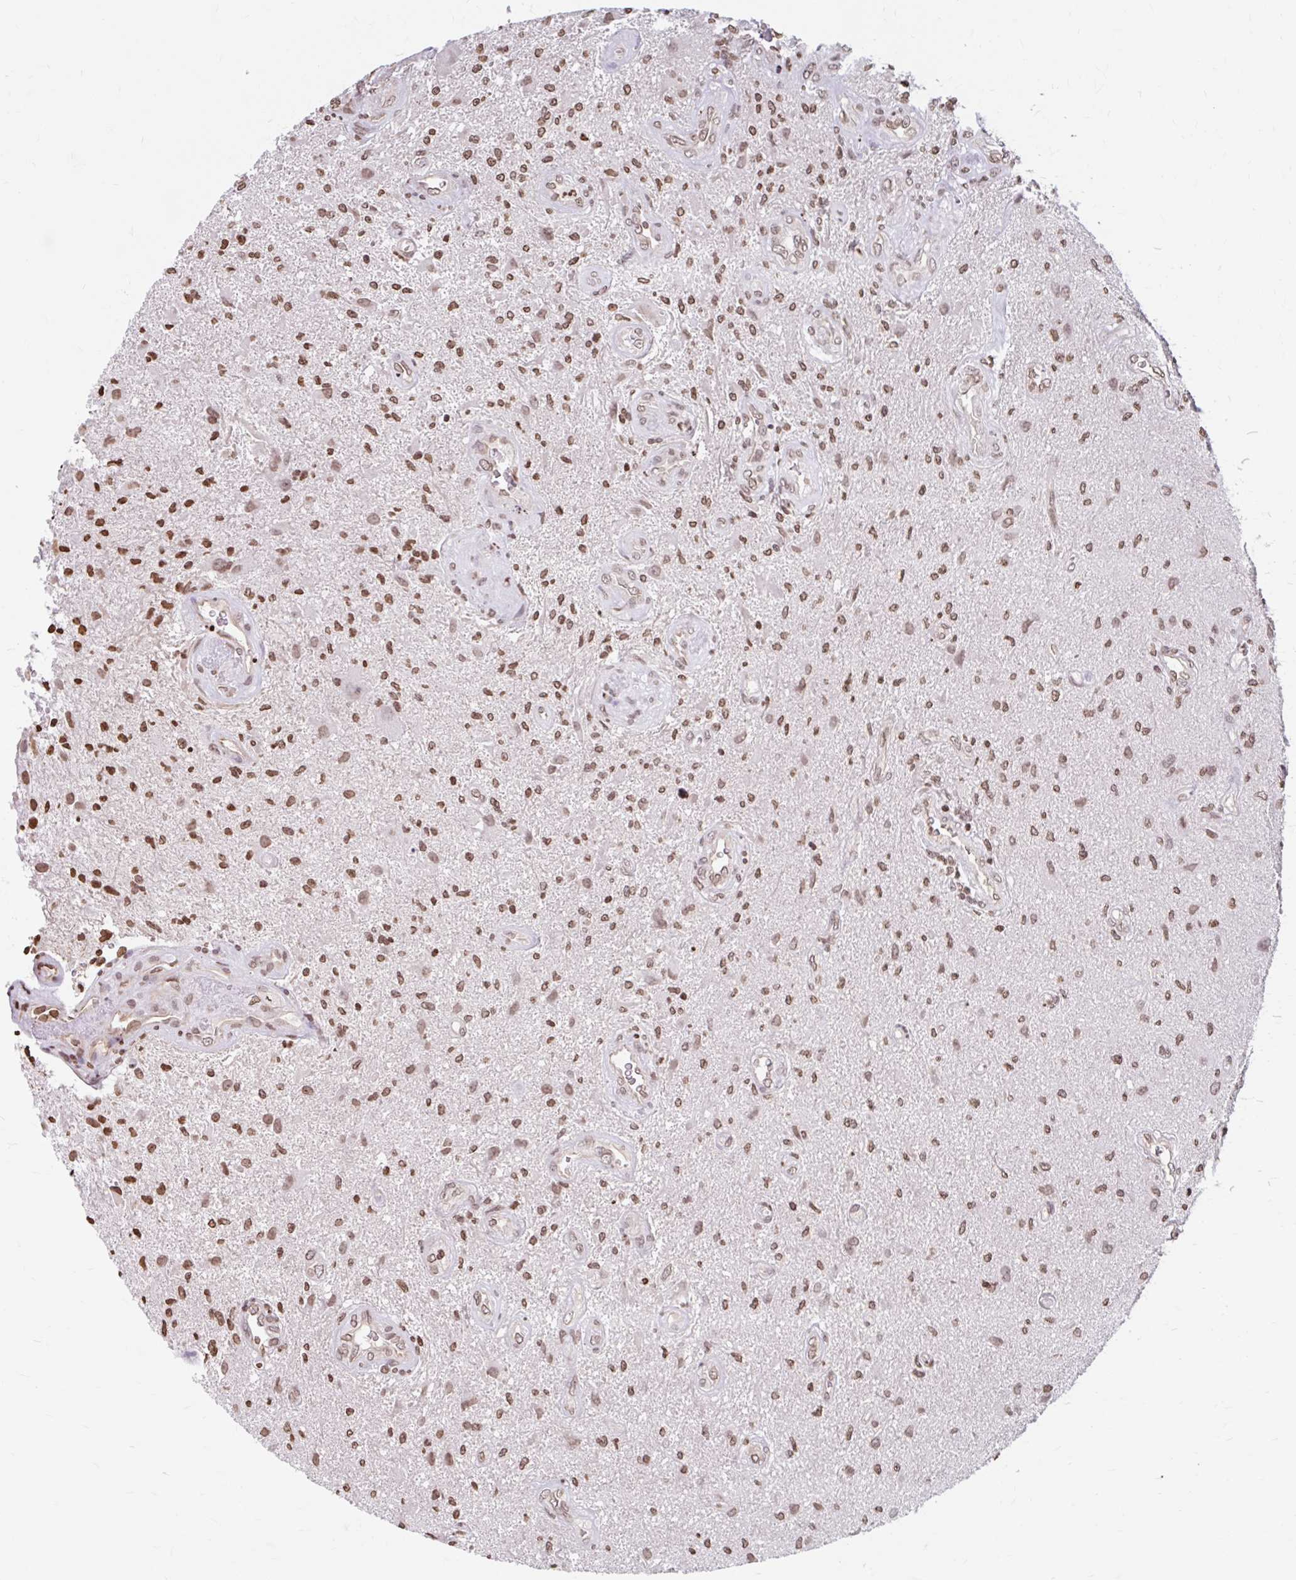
{"staining": {"intensity": "moderate", "quantity": ">75%", "location": "nuclear"}, "tissue": "glioma", "cell_type": "Tumor cells", "image_type": "cancer", "snomed": [{"axis": "morphology", "description": "Glioma, malignant, High grade"}, {"axis": "topography", "description": "Brain"}], "caption": "Glioma tissue displays moderate nuclear positivity in approximately >75% of tumor cells, visualized by immunohistochemistry.", "gene": "ORC3", "patient": {"sex": "male", "age": 67}}